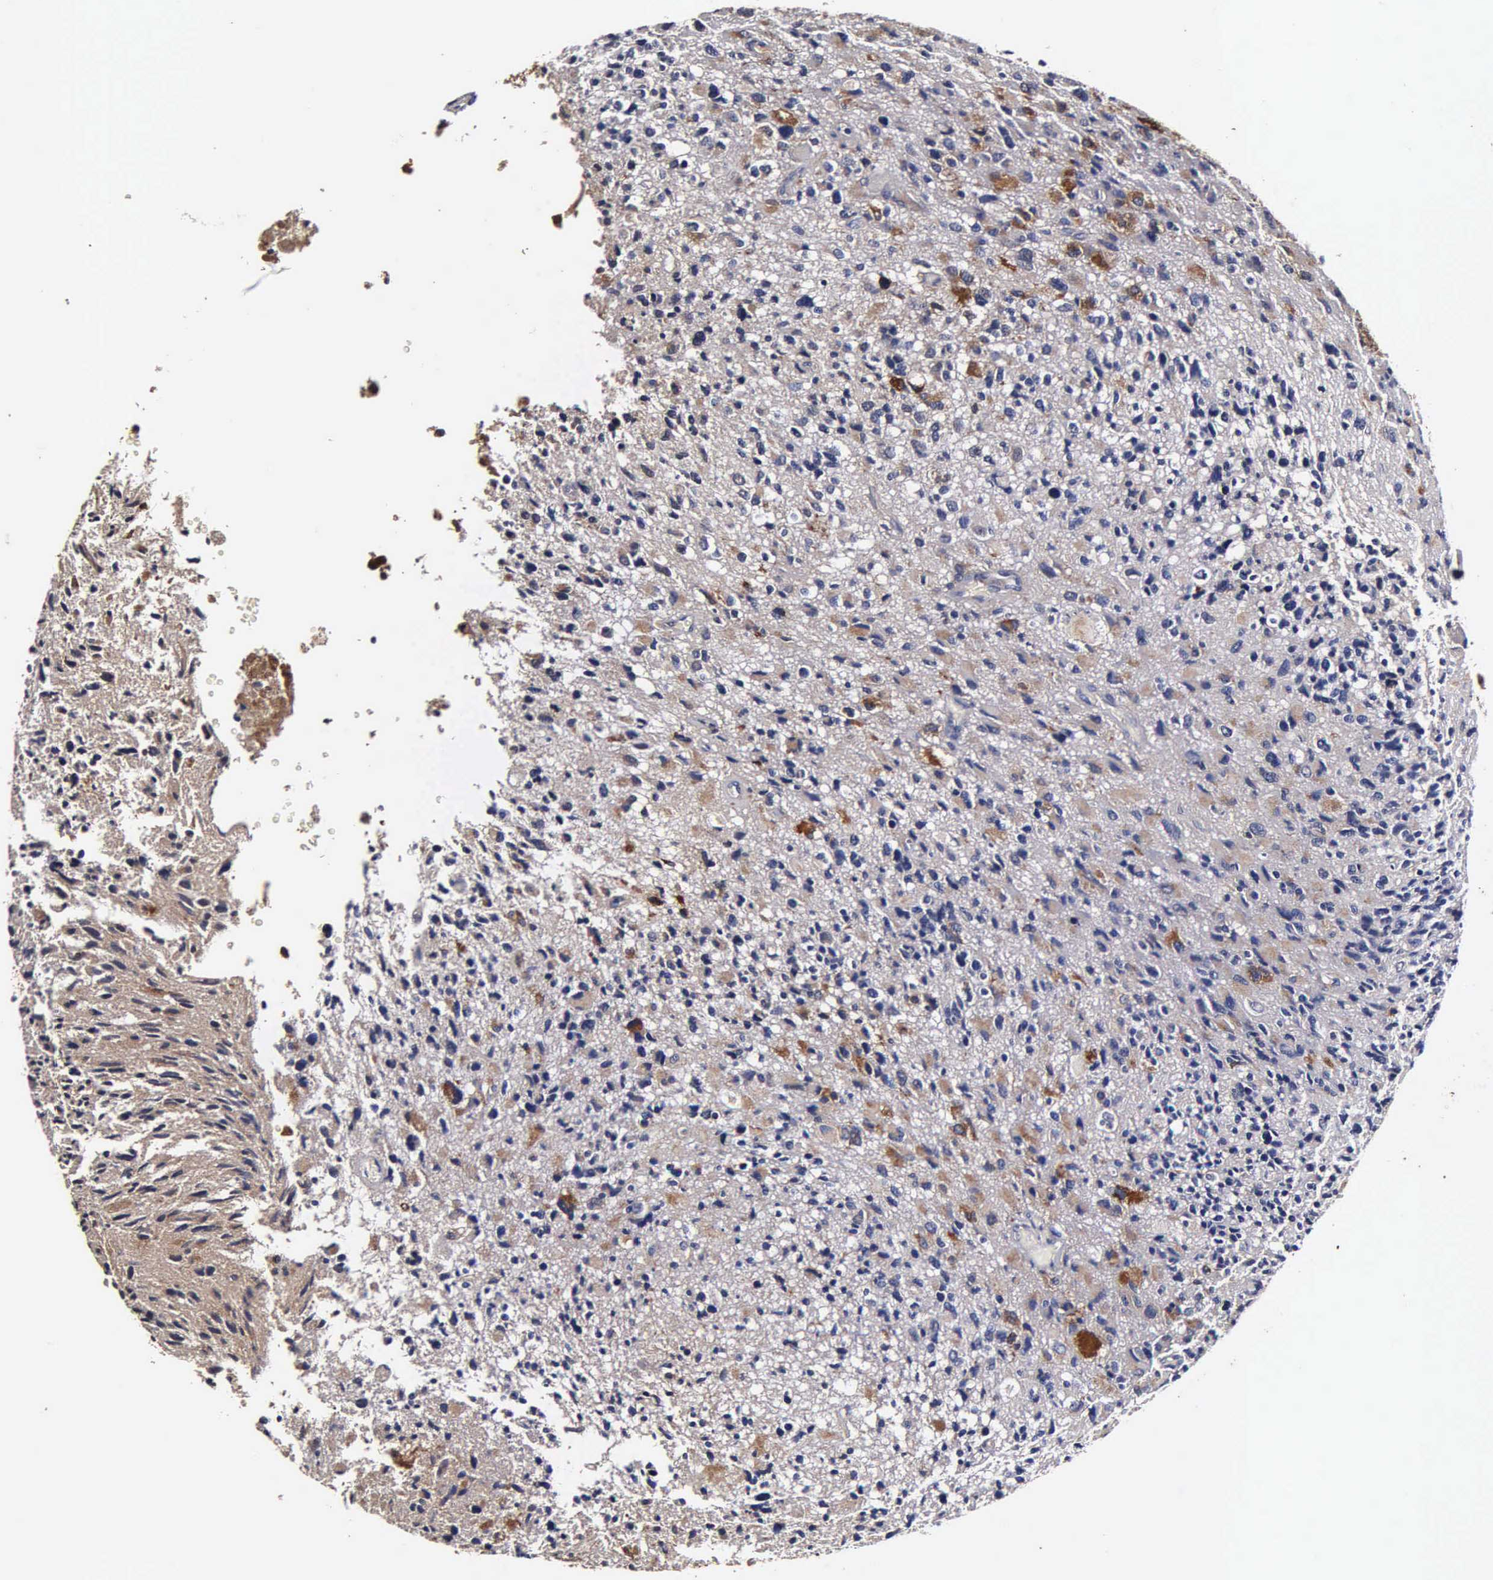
{"staining": {"intensity": "moderate", "quantity": "<25%", "location": "cytoplasmic/membranous"}, "tissue": "glioma", "cell_type": "Tumor cells", "image_type": "cancer", "snomed": [{"axis": "morphology", "description": "Glioma, malignant, High grade"}, {"axis": "topography", "description": "Brain"}], "caption": "Human malignant glioma (high-grade) stained with a protein marker displays moderate staining in tumor cells.", "gene": "CST3", "patient": {"sex": "male", "age": 69}}